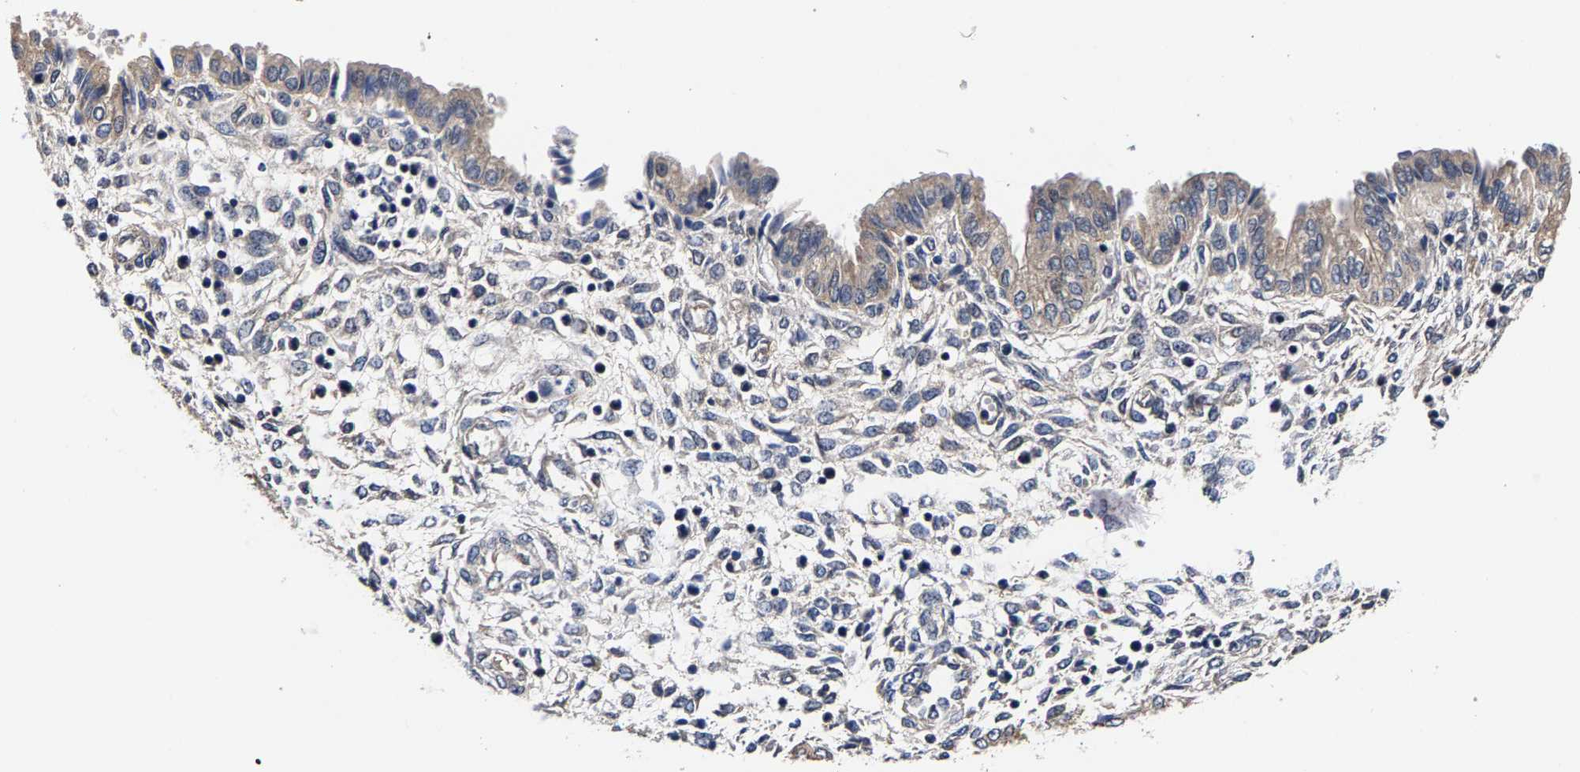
{"staining": {"intensity": "negative", "quantity": "none", "location": "none"}, "tissue": "endometrium", "cell_type": "Cells in endometrial stroma", "image_type": "normal", "snomed": [{"axis": "morphology", "description": "Normal tissue, NOS"}, {"axis": "topography", "description": "Endometrium"}], "caption": "An immunohistochemistry photomicrograph of normal endometrium is shown. There is no staining in cells in endometrial stroma of endometrium.", "gene": "MARCHF7", "patient": {"sex": "female", "age": 33}}